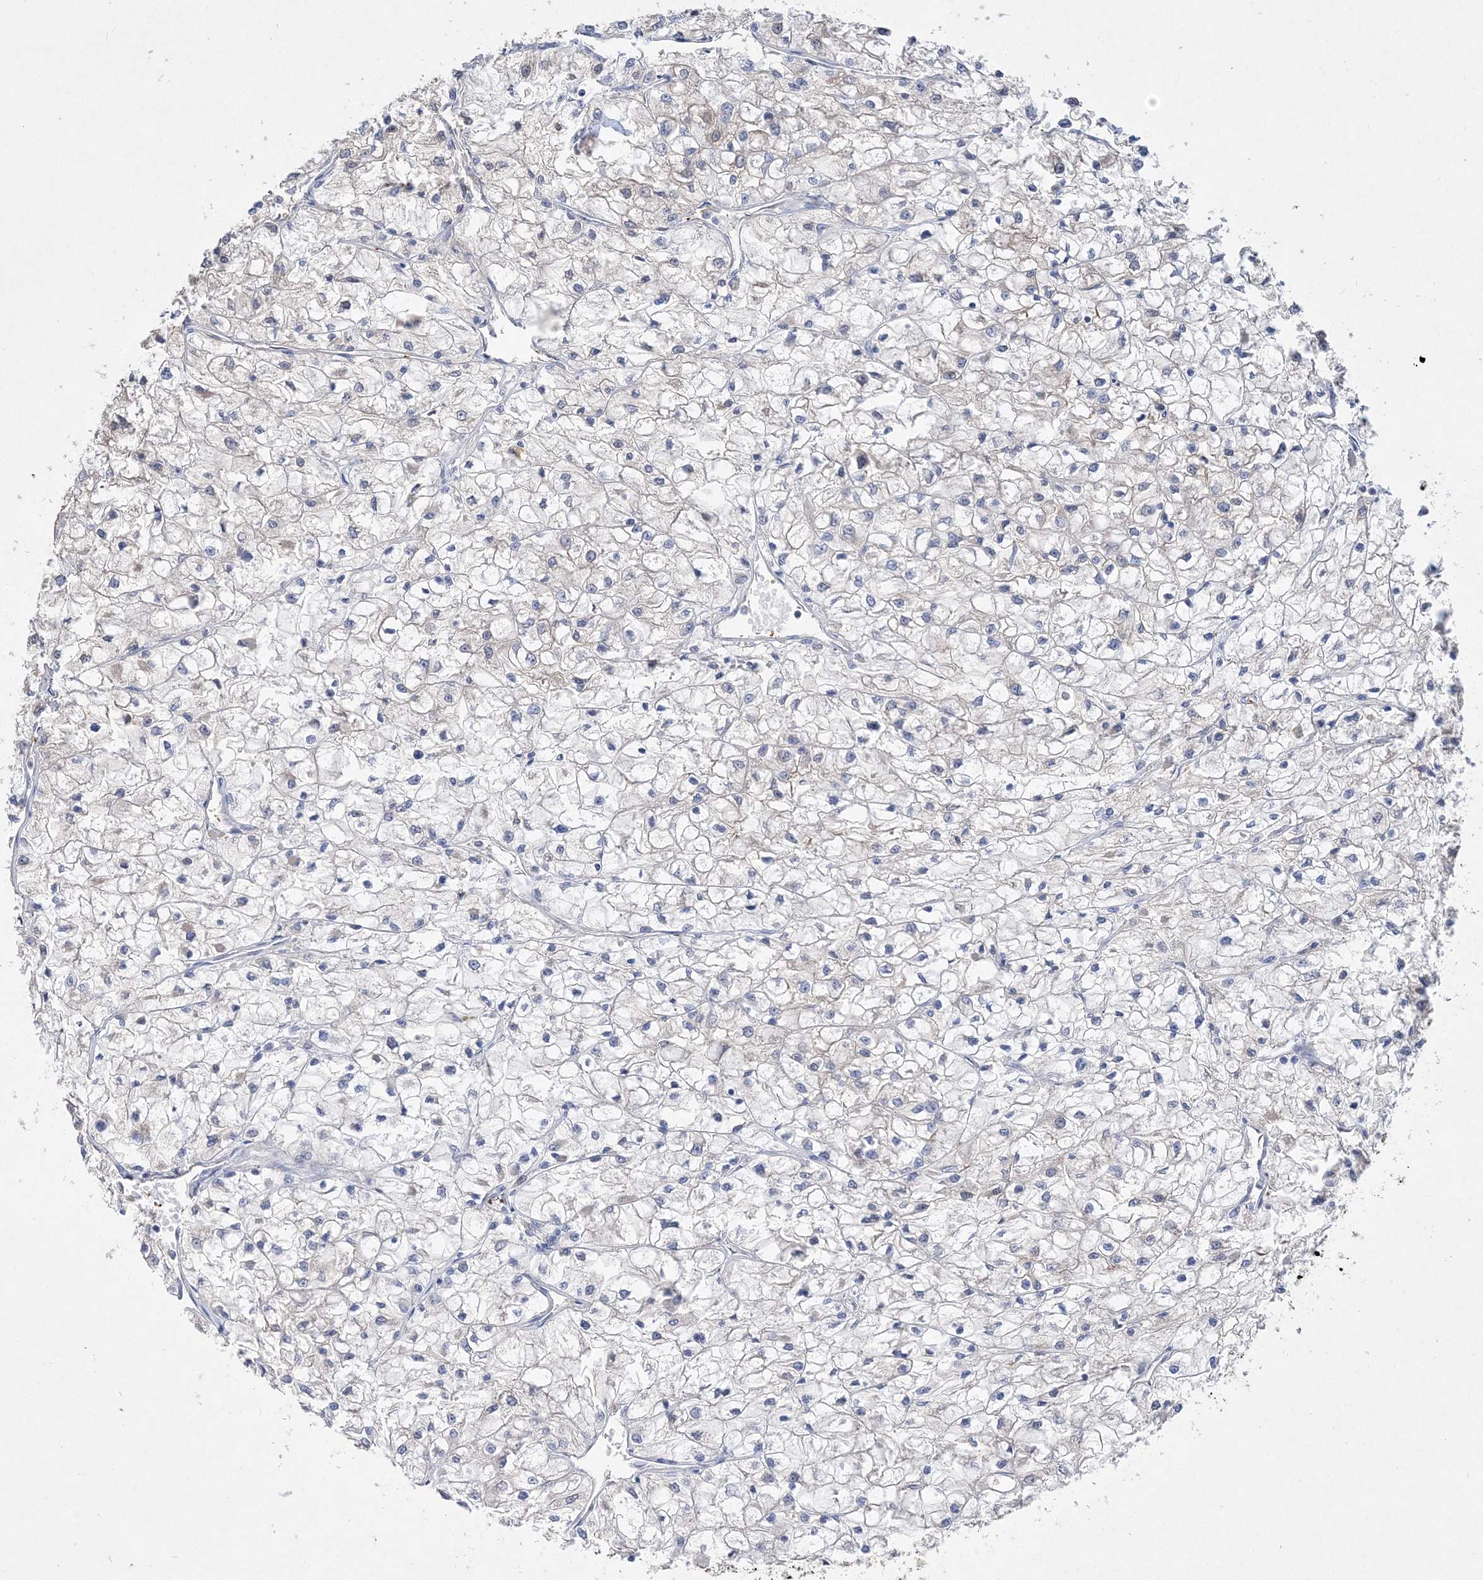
{"staining": {"intensity": "negative", "quantity": "none", "location": "none"}, "tissue": "renal cancer", "cell_type": "Tumor cells", "image_type": "cancer", "snomed": [{"axis": "morphology", "description": "Adenocarcinoma, NOS"}, {"axis": "topography", "description": "Kidney"}], "caption": "Tumor cells are negative for protein expression in human adenocarcinoma (renal). Nuclei are stained in blue.", "gene": "ADCK2", "patient": {"sex": "male", "age": 80}}